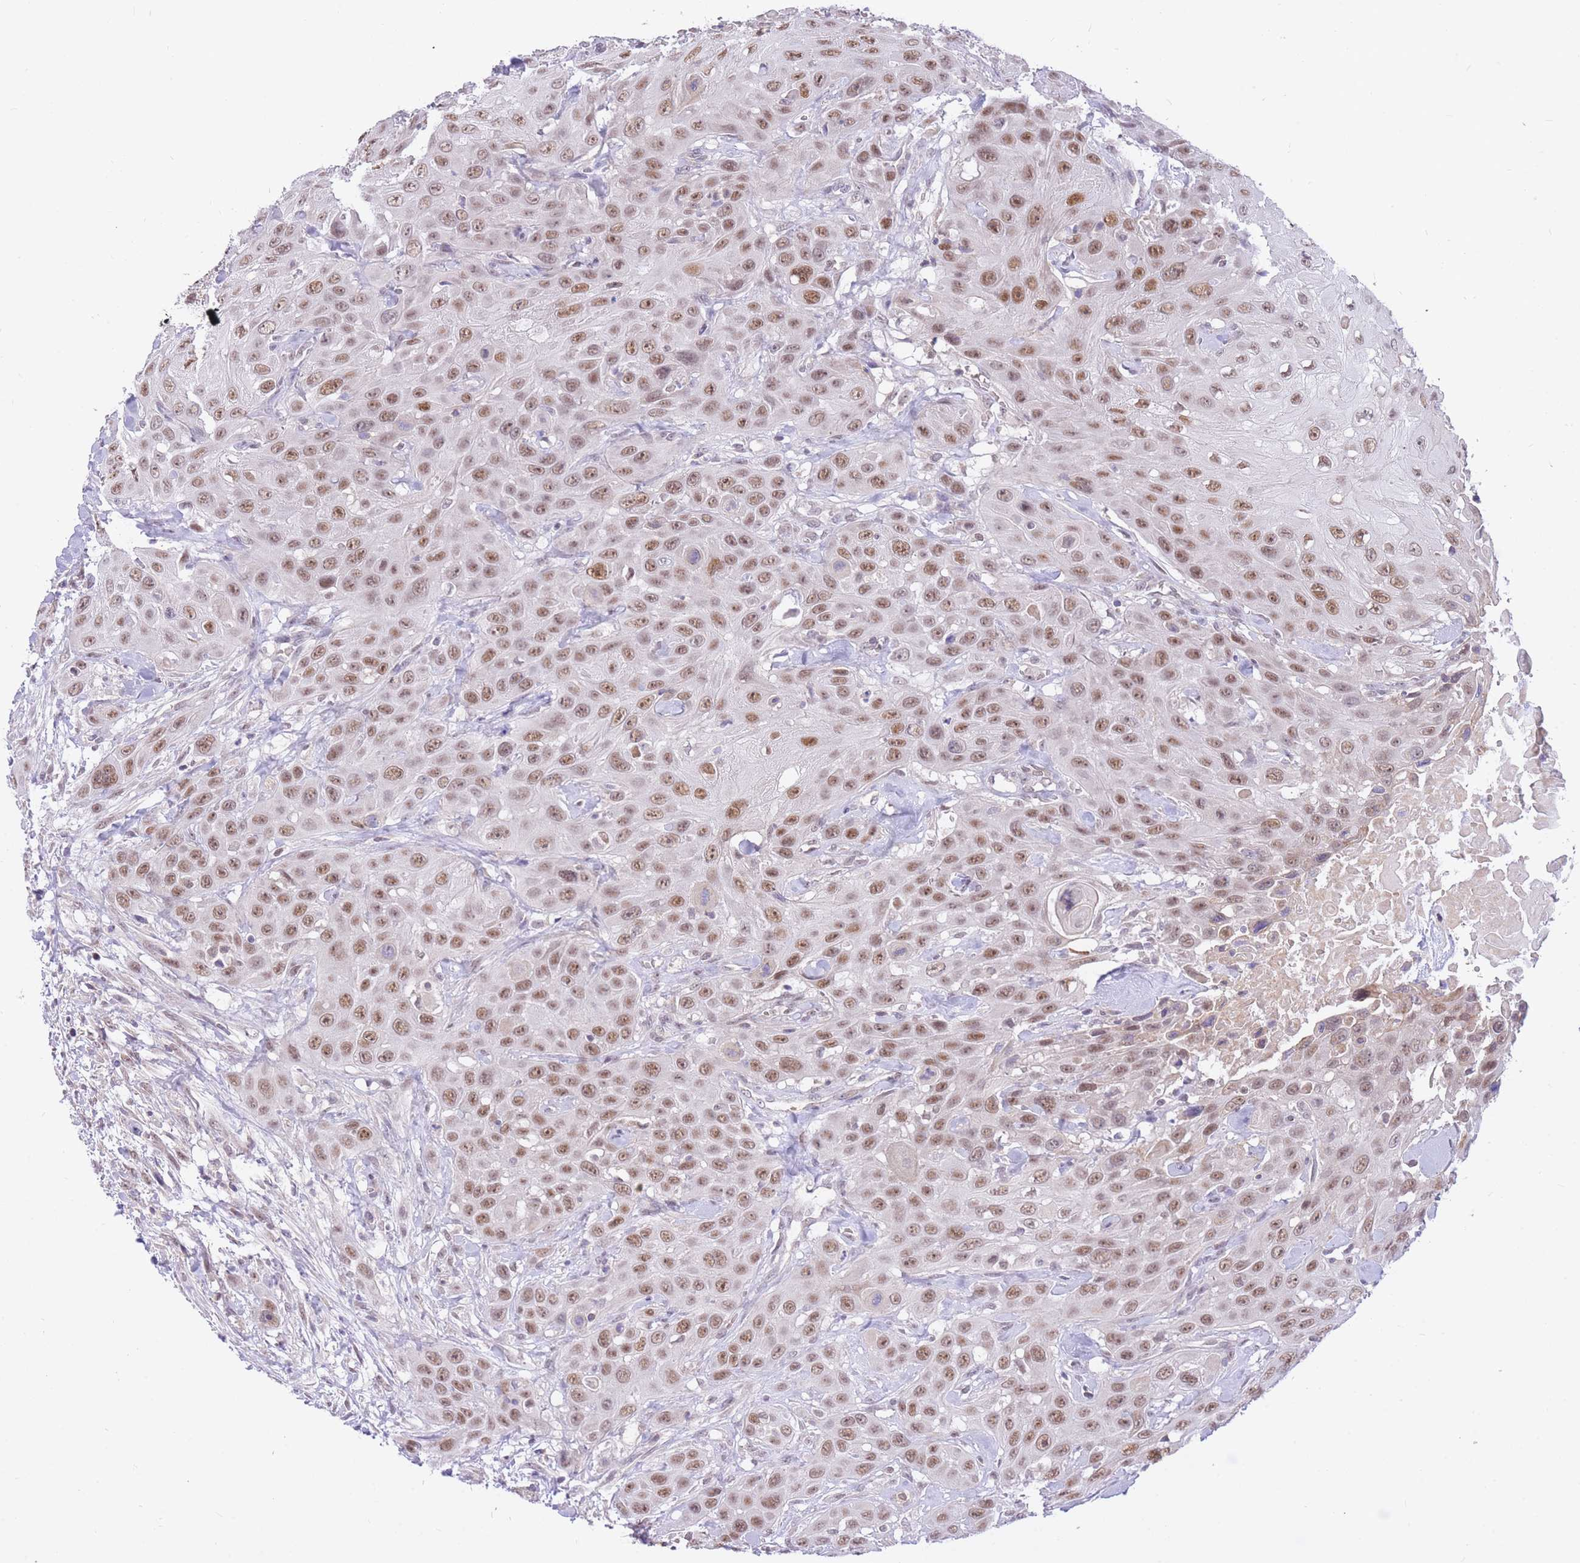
{"staining": {"intensity": "moderate", "quantity": ">75%", "location": "nuclear"}, "tissue": "head and neck cancer", "cell_type": "Tumor cells", "image_type": "cancer", "snomed": [{"axis": "morphology", "description": "Squamous cell carcinoma, NOS"}, {"axis": "topography", "description": "Head-Neck"}], "caption": "High-power microscopy captured an immunohistochemistry (IHC) photomicrograph of squamous cell carcinoma (head and neck), revealing moderate nuclear expression in approximately >75% of tumor cells.", "gene": "MINDY2", "patient": {"sex": "male", "age": 81}}